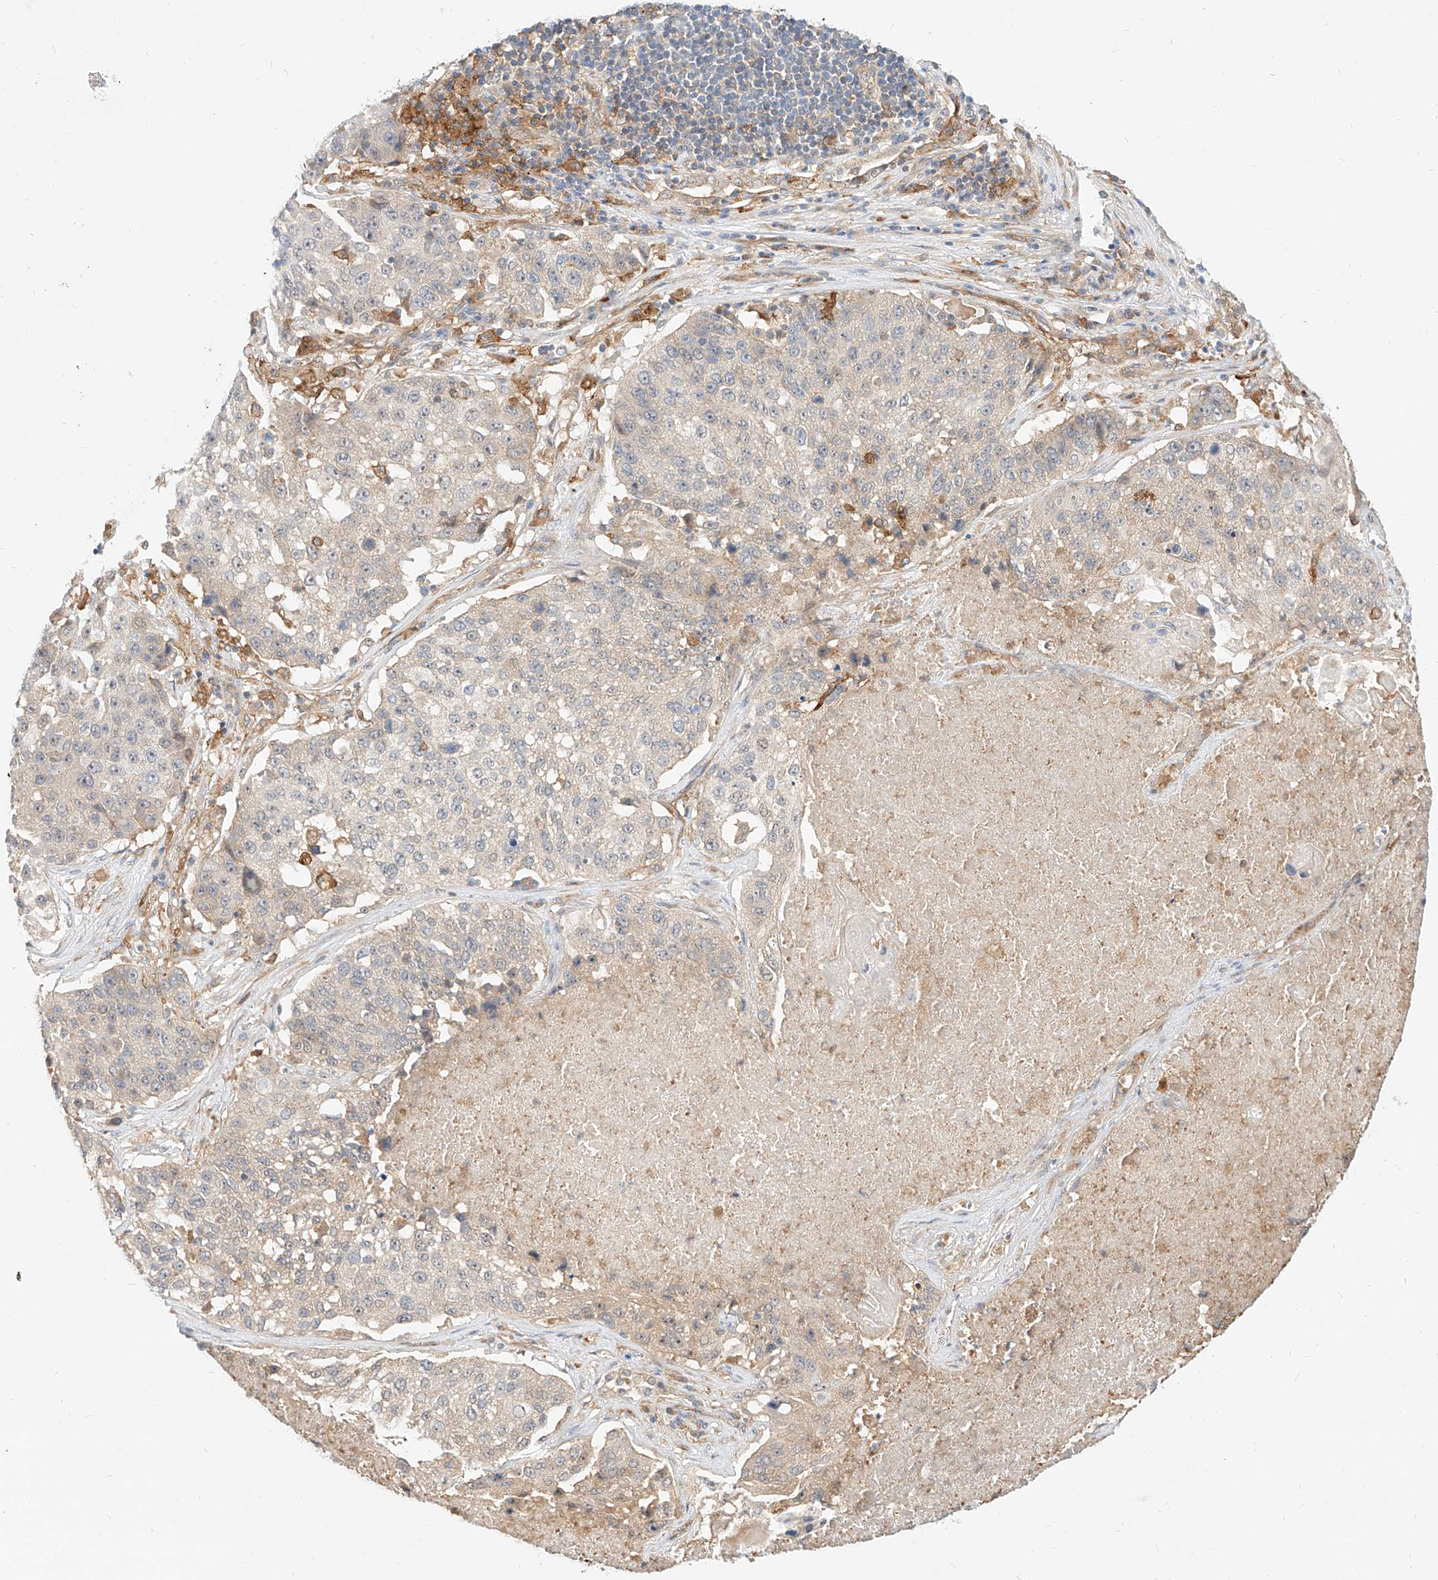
{"staining": {"intensity": "negative", "quantity": "none", "location": "none"}, "tissue": "lung cancer", "cell_type": "Tumor cells", "image_type": "cancer", "snomed": [{"axis": "morphology", "description": "Squamous cell carcinoma, NOS"}, {"axis": "topography", "description": "Lung"}], "caption": "Immunohistochemical staining of lung cancer (squamous cell carcinoma) displays no significant staining in tumor cells.", "gene": "NFAM1", "patient": {"sex": "male", "age": 61}}